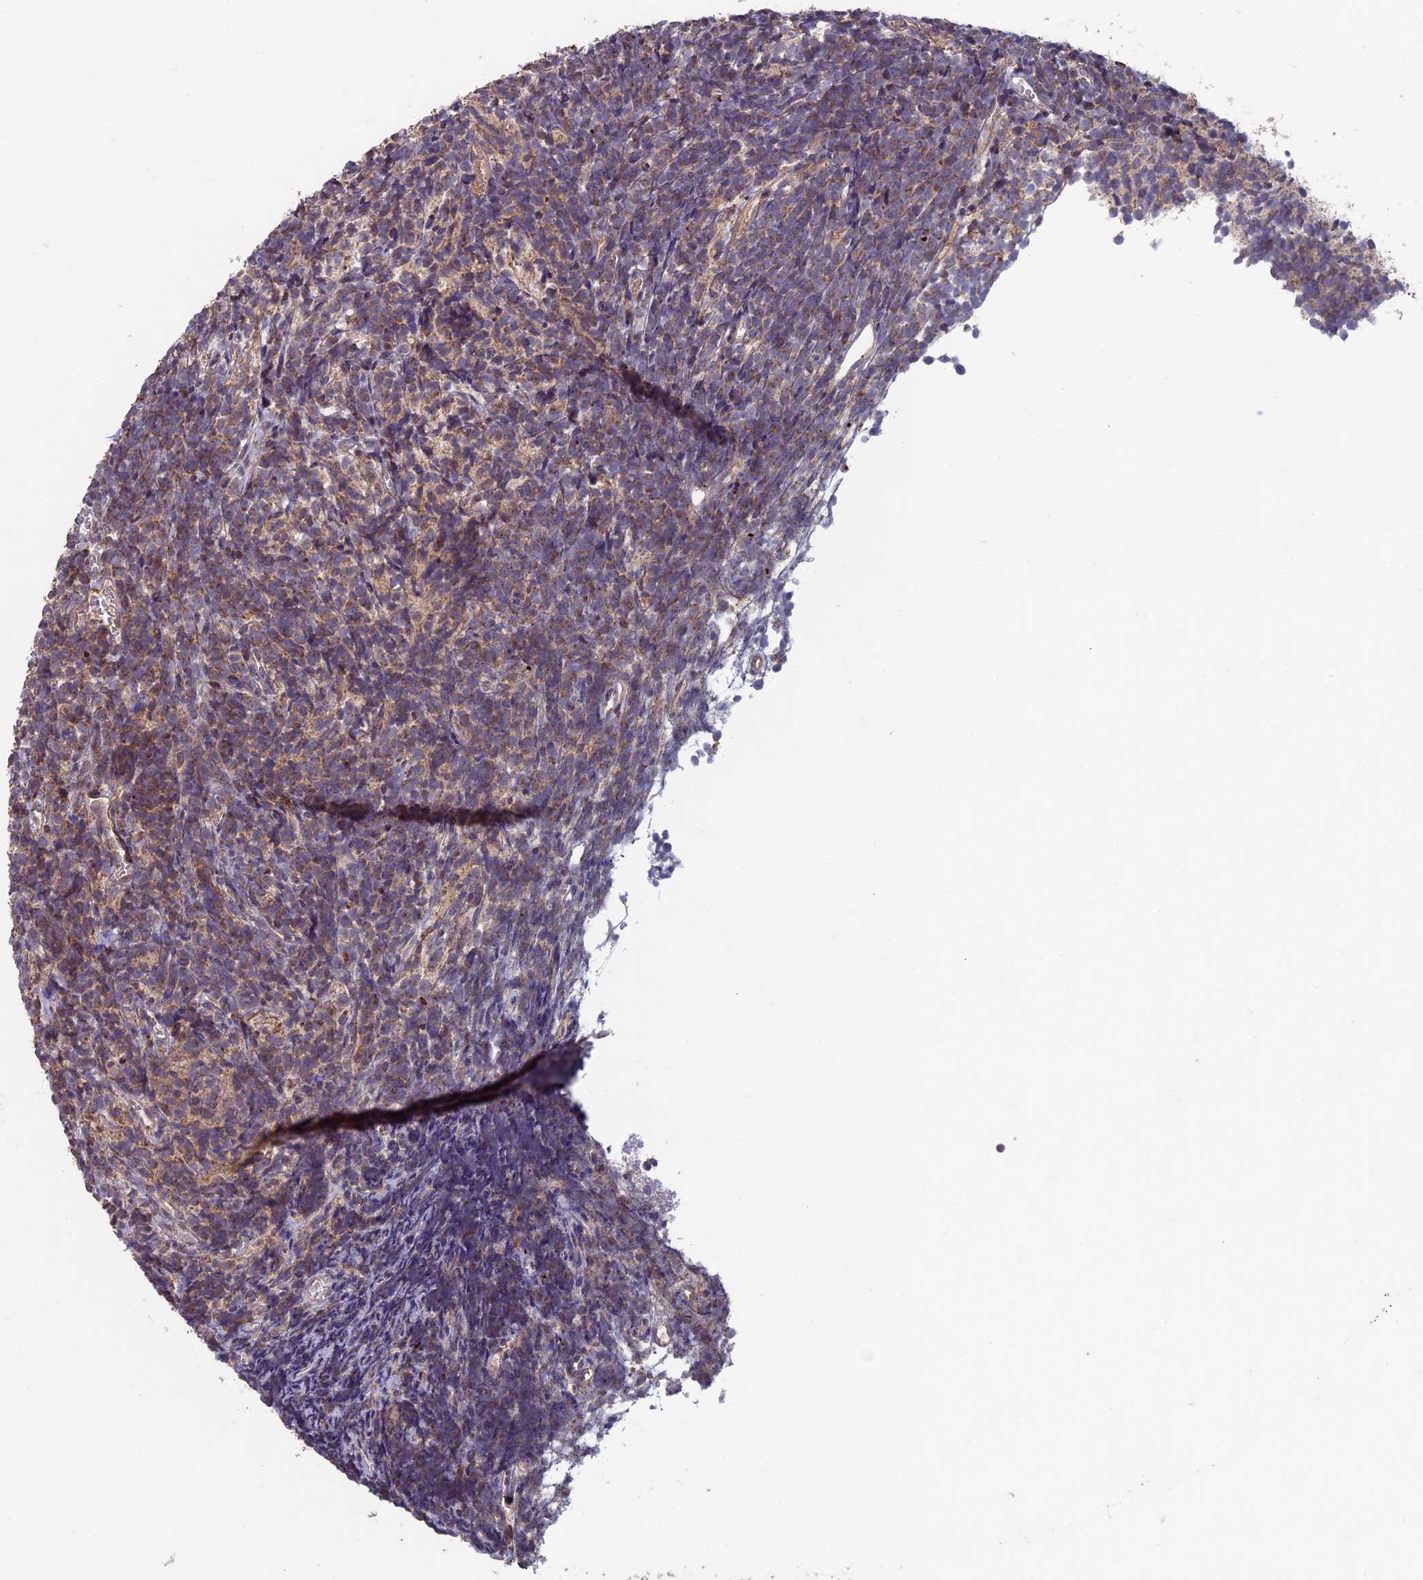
{"staining": {"intensity": "moderate", "quantity": "25%-75%", "location": "cytoplasmic/membranous"}, "tissue": "glioma", "cell_type": "Tumor cells", "image_type": "cancer", "snomed": [{"axis": "morphology", "description": "Glioma, malignant, Low grade"}, {"axis": "topography", "description": "Brain"}], "caption": "Protein staining shows moderate cytoplasmic/membranous staining in approximately 25%-75% of tumor cells in glioma.", "gene": "RCCD1", "patient": {"sex": "female", "age": 1}}